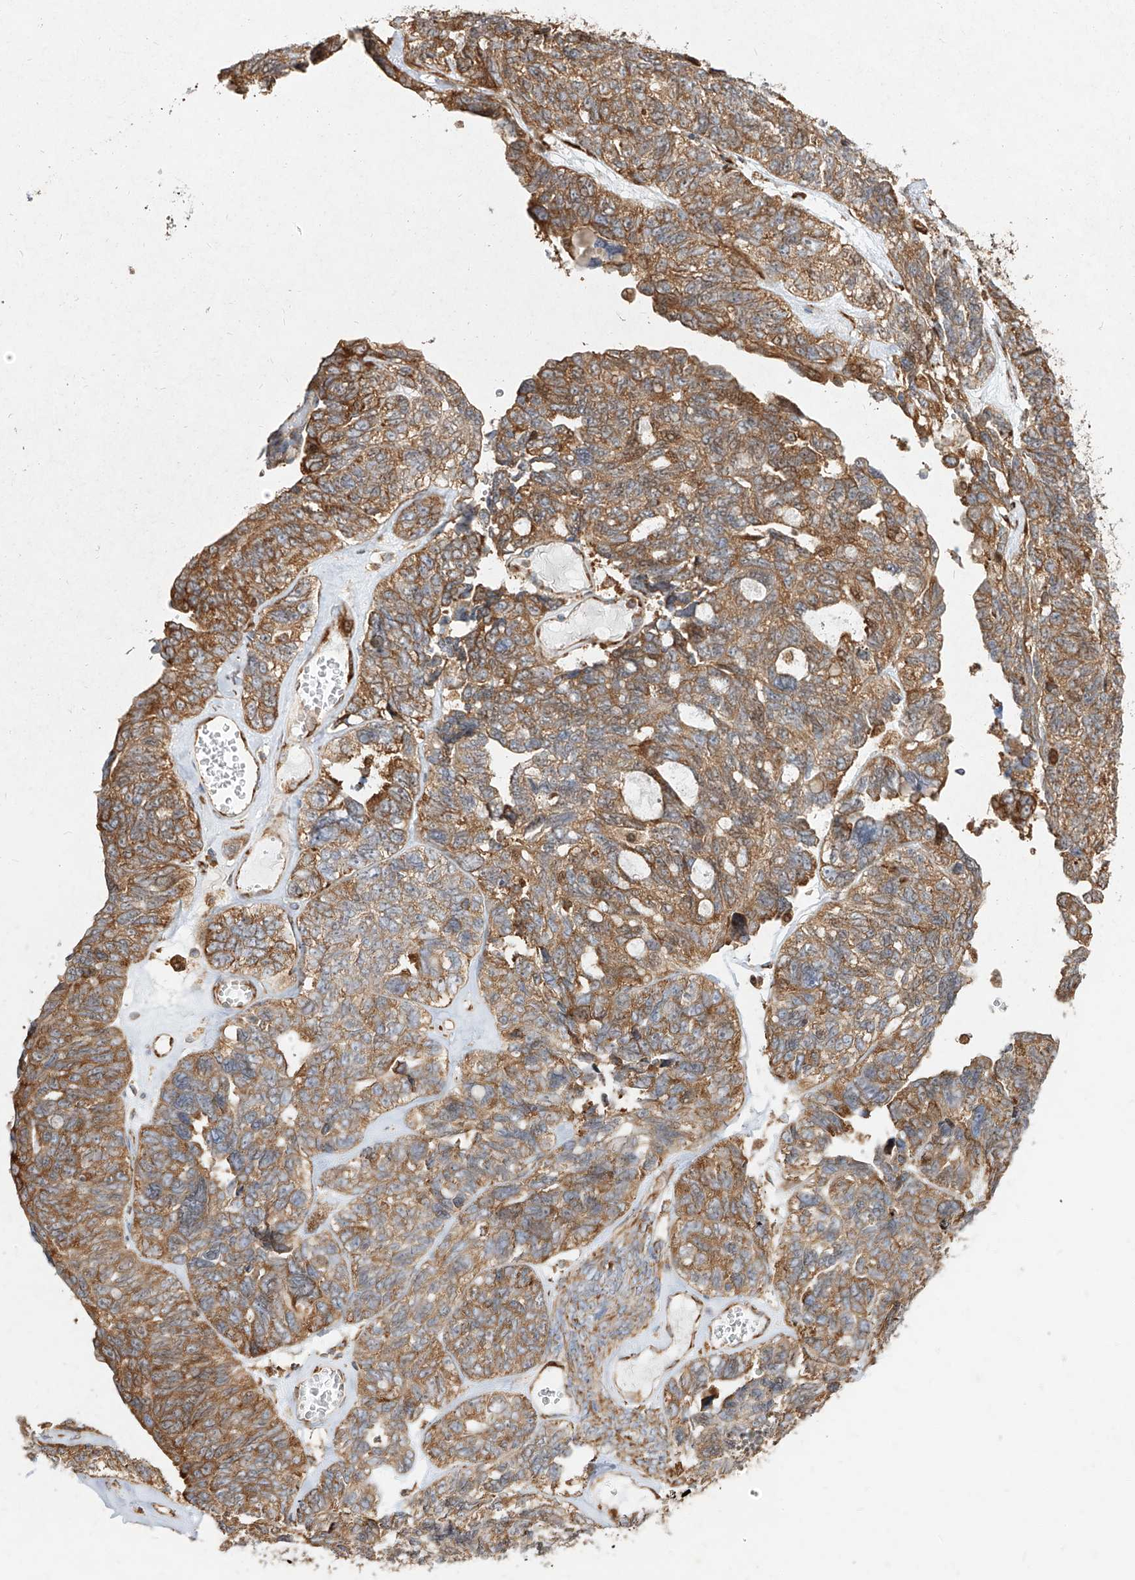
{"staining": {"intensity": "moderate", "quantity": ">75%", "location": "cytoplasmic/membranous"}, "tissue": "ovarian cancer", "cell_type": "Tumor cells", "image_type": "cancer", "snomed": [{"axis": "morphology", "description": "Cystadenocarcinoma, serous, NOS"}, {"axis": "topography", "description": "Ovary"}], "caption": "The image exhibits a brown stain indicating the presence of a protein in the cytoplasmic/membranous of tumor cells in serous cystadenocarcinoma (ovarian).", "gene": "RPS25", "patient": {"sex": "female", "age": 79}}